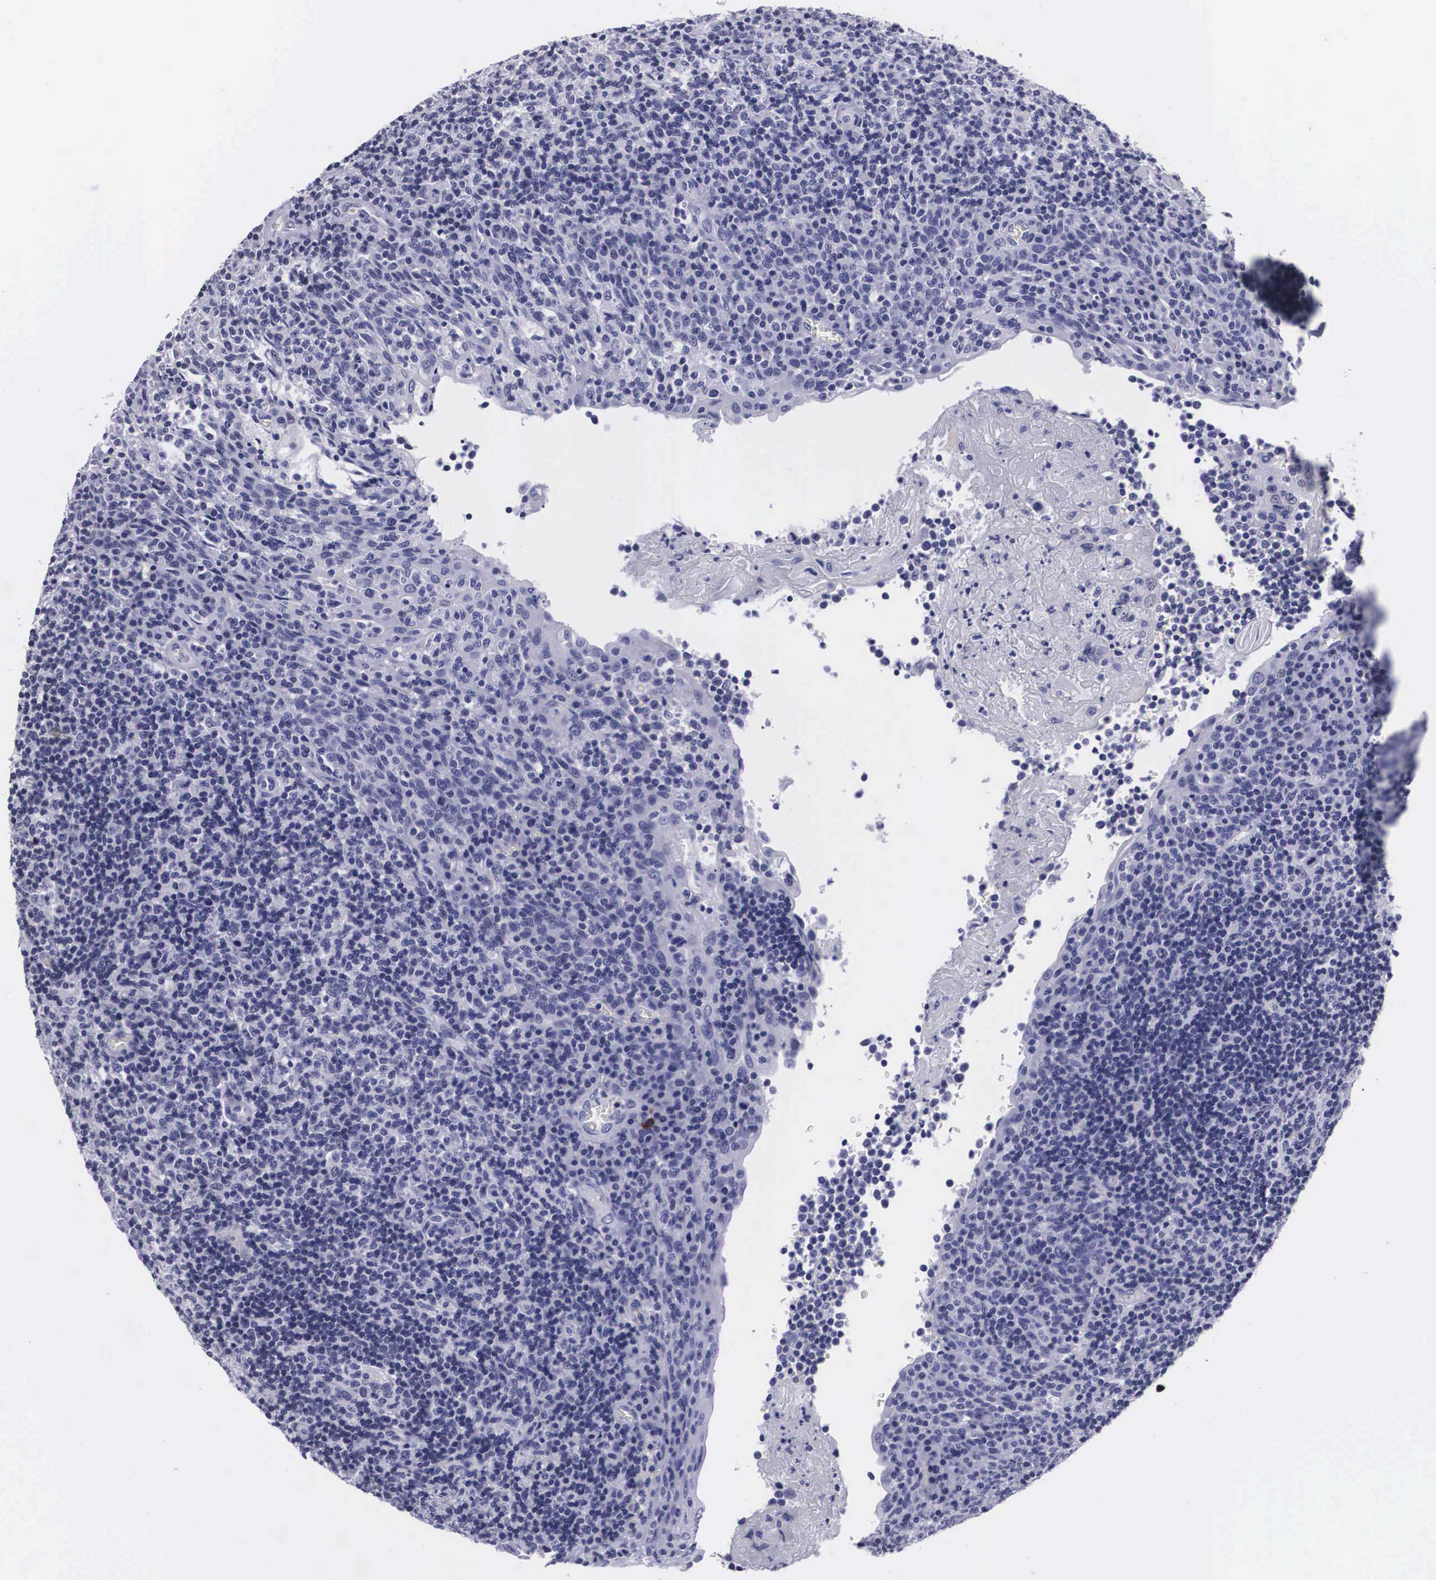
{"staining": {"intensity": "negative", "quantity": "none", "location": "none"}, "tissue": "tonsil", "cell_type": "Germinal center cells", "image_type": "normal", "snomed": [{"axis": "morphology", "description": "Normal tissue, NOS"}, {"axis": "topography", "description": "Tonsil"}], "caption": "Germinal center cells show no significant staining in normal tonsil.", "gene": "C22orf31", "patient": {"sex": "female", "age": 3}}